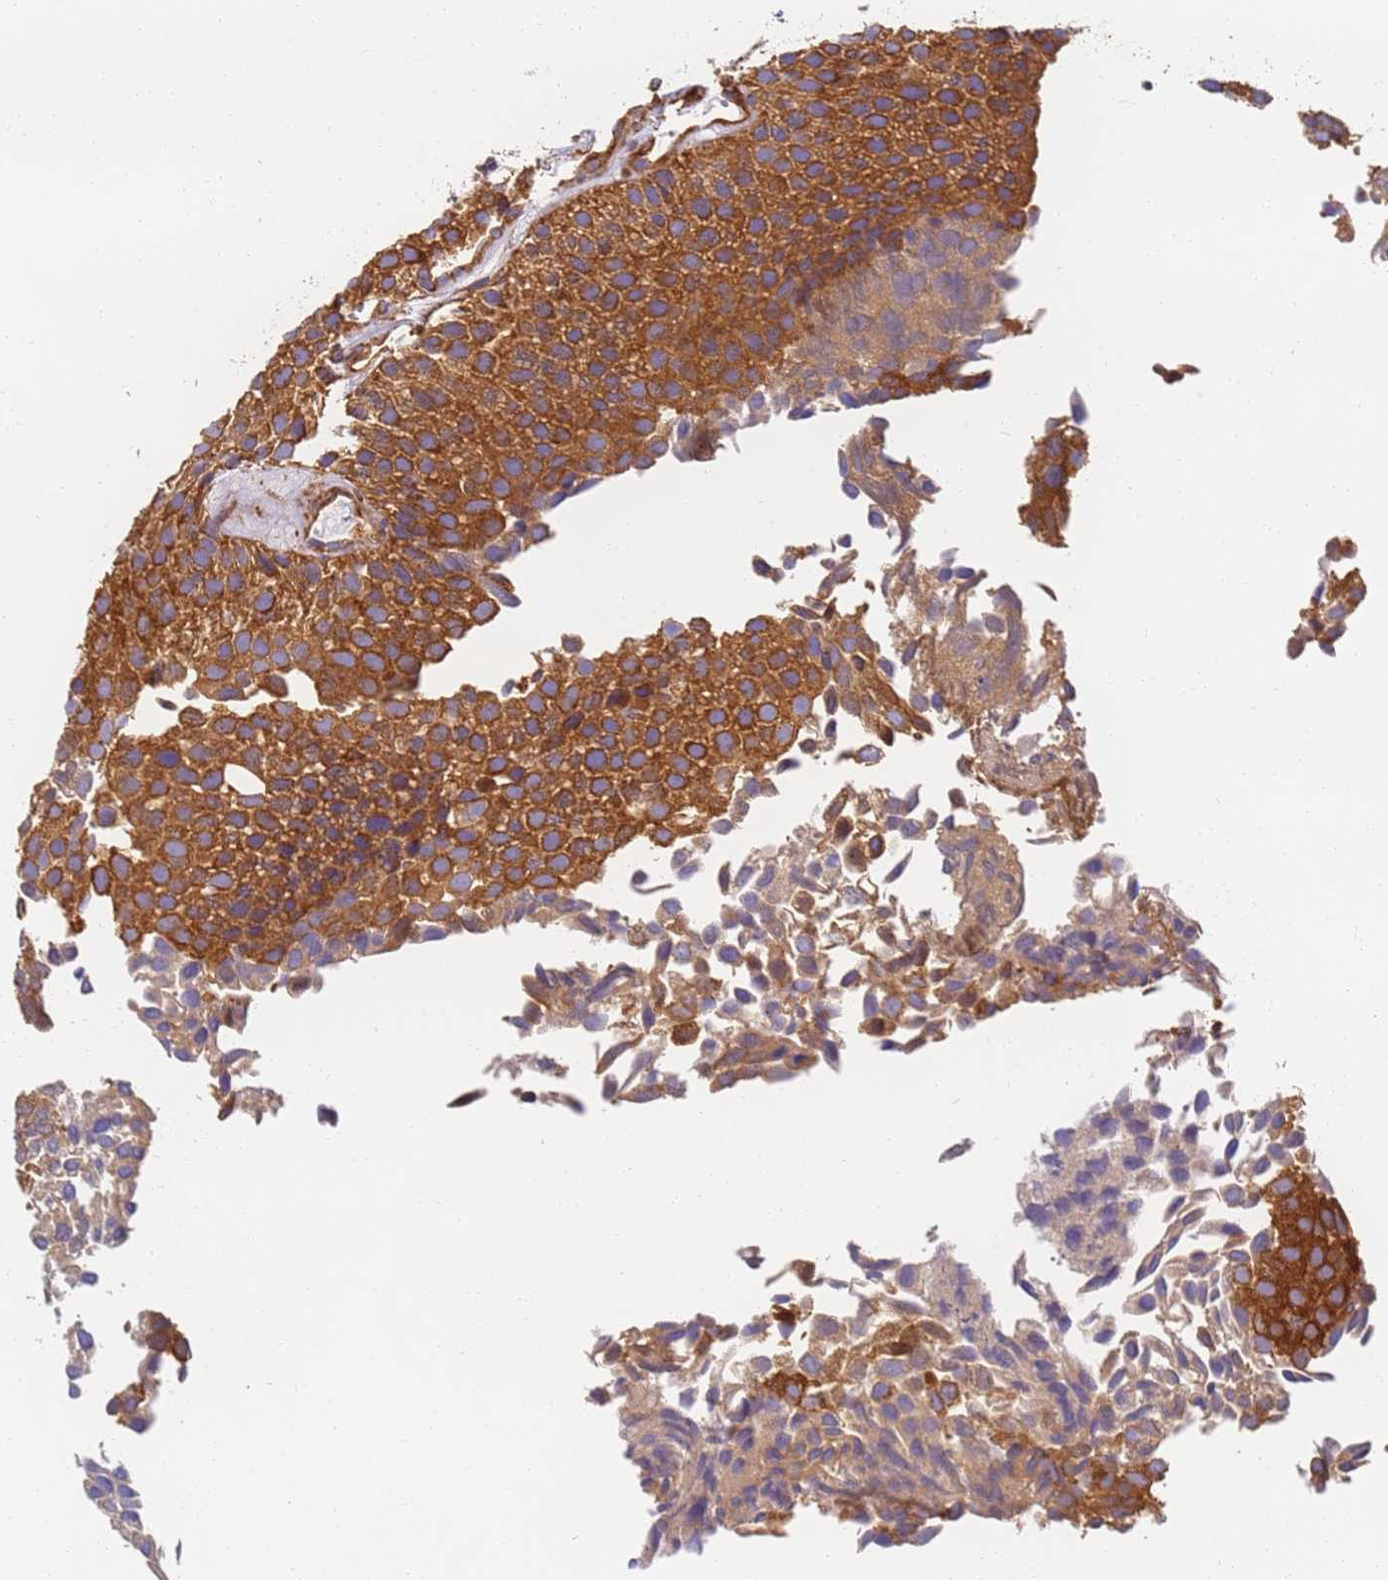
{"staining": {"intensity": "strong", "quantity": ">75%", "location": "cytoplasmic/membranous"}, "tissue": "urothelial cancer", "cell_type": "Tumor cells", "image_type": "cancer", "snomed": [{"axis": "morphology", "description": "Urothelial carcinoma, Low grade"}, {"axis": "topography", "description": "Urinary bladder"}], "caption": "Protein expression analysis of low-grade urothelial carcinoma demonstrates strong cytoplasmic/membranous expression in approximately >75% of tumor cells.", "gene": "DYNC1I2", "patient": {"sex": "male", "age": 89}}